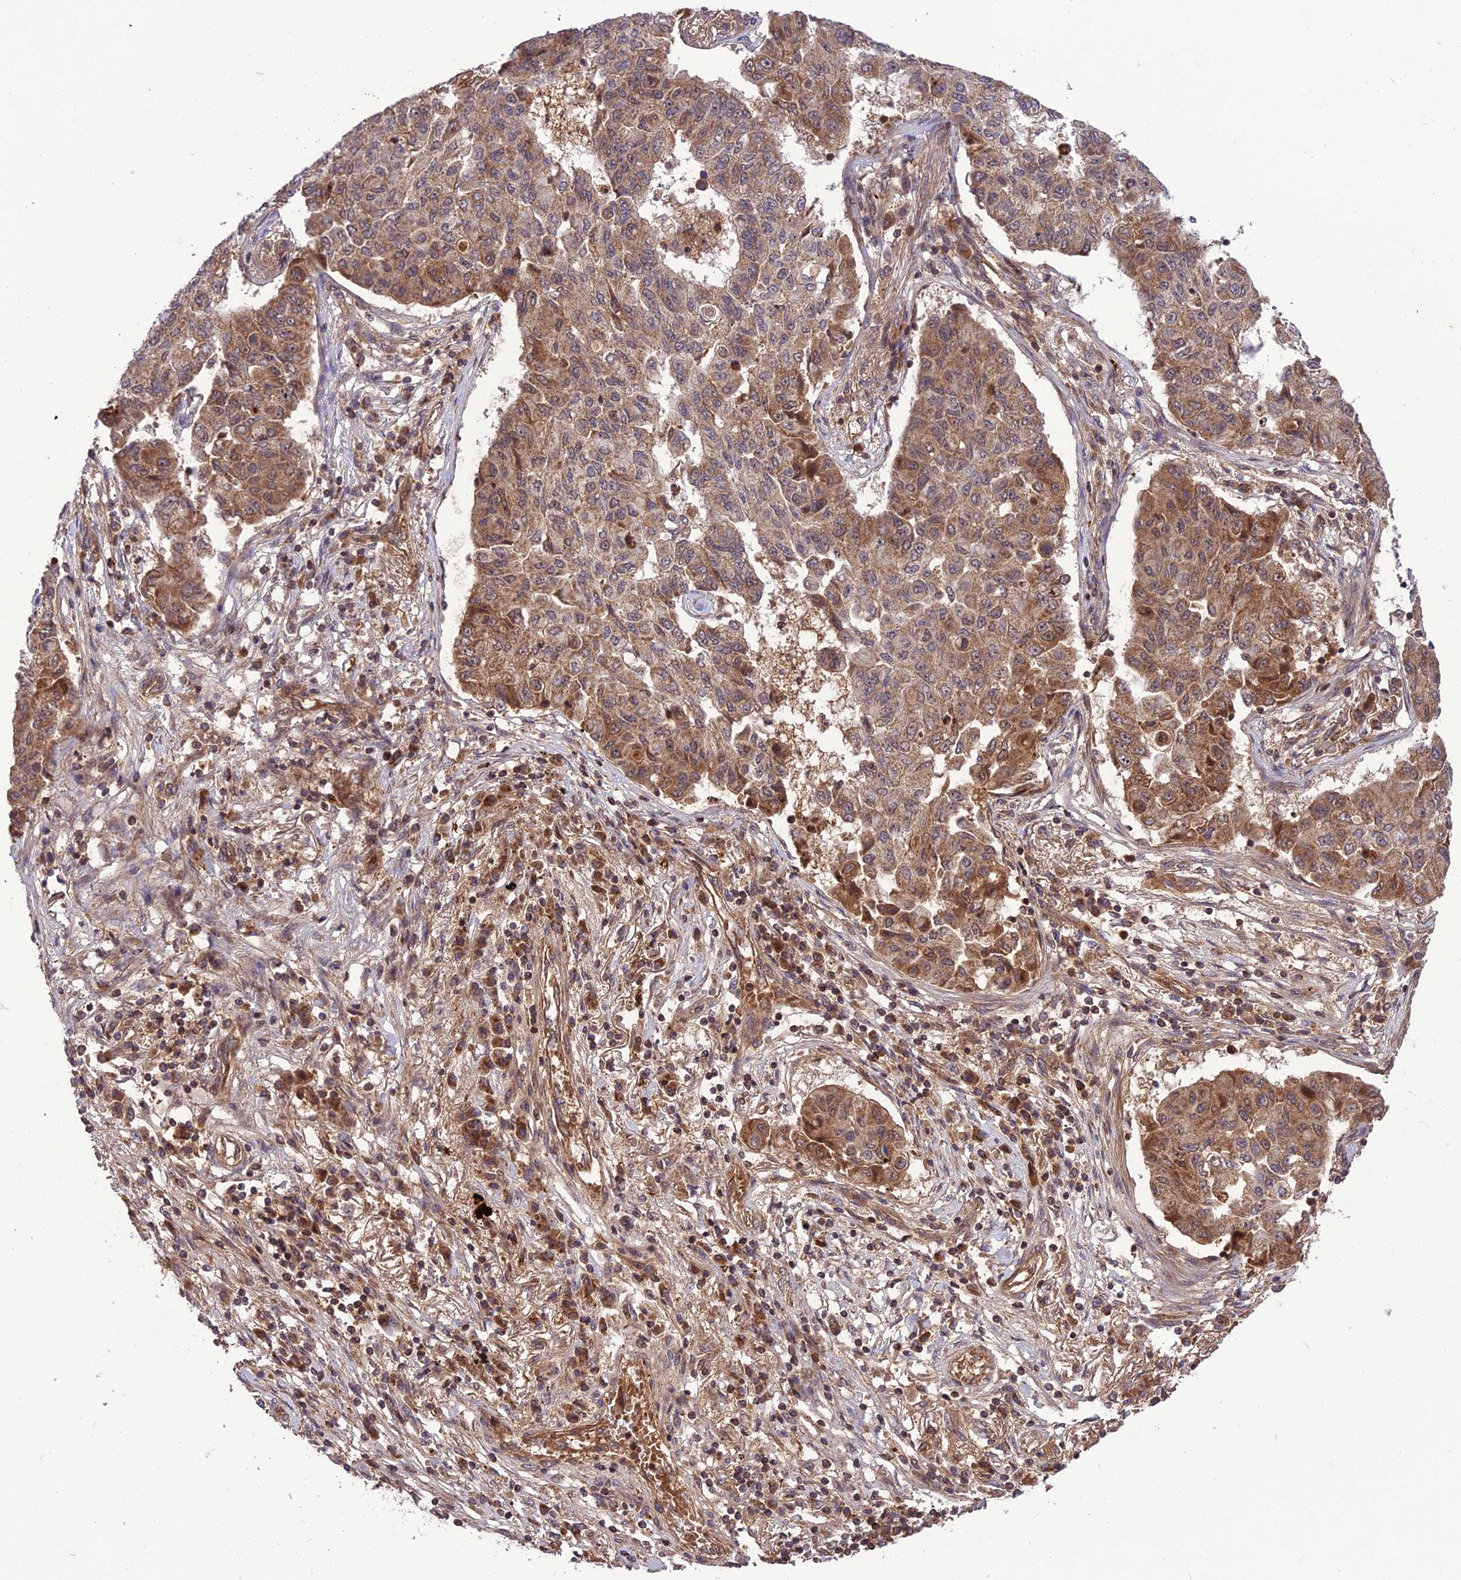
{"staining": {"intensity": "moderate", "quantity": ">75%", "location": "cytoplasmic/membranous"}, "tissue": "lung cancer", "cell_type": "Tumor cells", "image_type": "cancer", "snomed": [{"axis": "morphology", "description": "Squamous cell carcinoma, NOS"}, {"axis": "topography", "description": "Lung"}], "caption": "Lung squamous cell carcinoma was stained to show a protein in brown. There is medium levels of moderate cytoplasmic/membranous positivity in about >75% of tumor cells. (DAB (3,3'-diaminobenzidine) = brown stain, brightfield microscopy at high magnification).", "gene": "NDUFC1", "patient": {"sex": "male", "age": 74}}